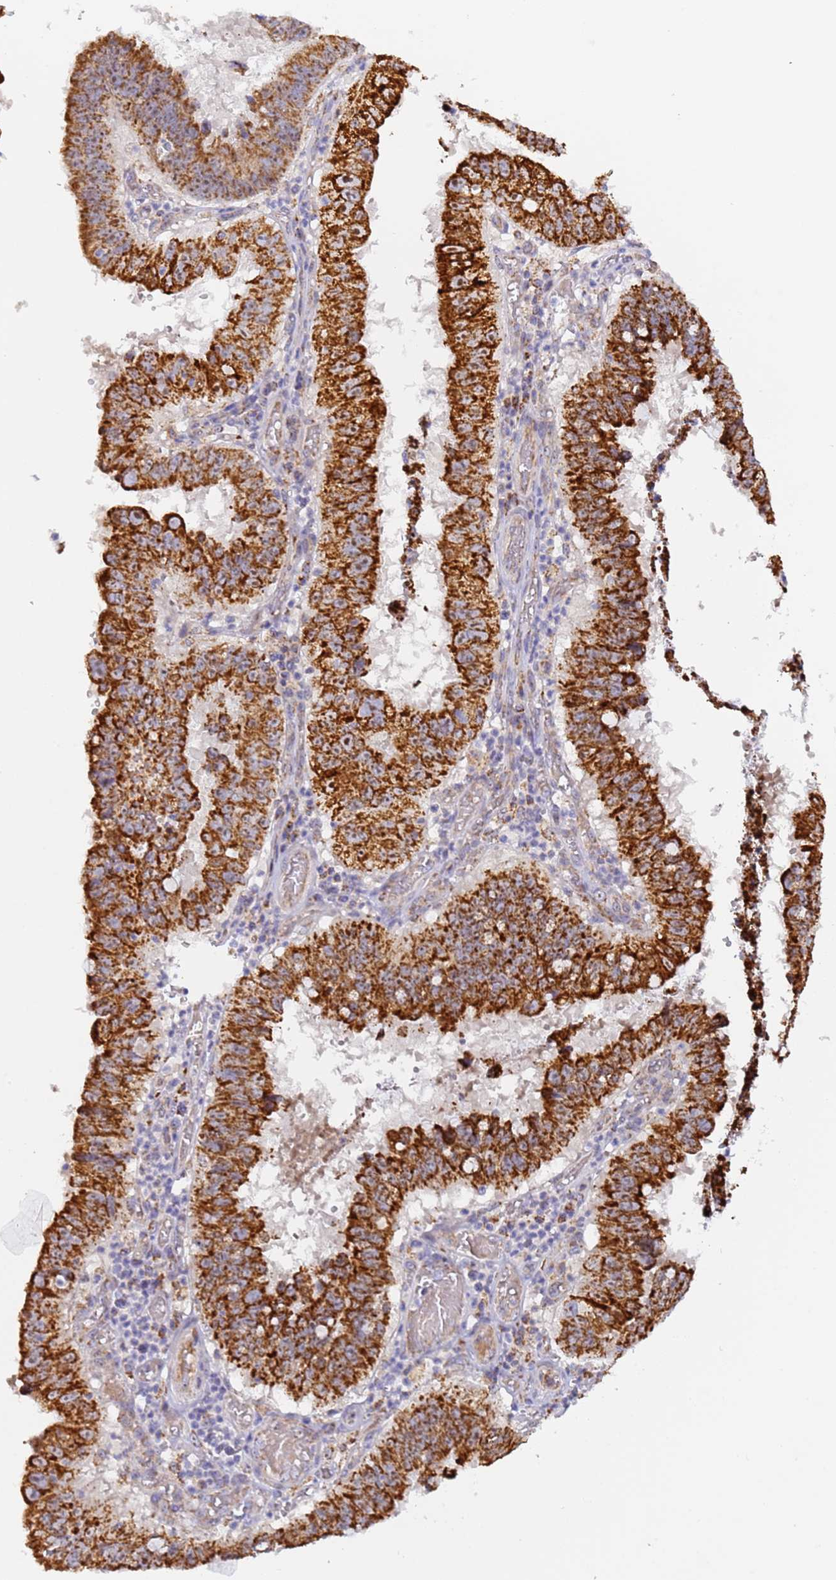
{"staining": {"intensity": "strong", "quantity": ">75%", "location": "cytoplasmic/membranous"}, "tissue": "stomach cancer", "cell_type": "Tumor cells", "image_type": "cancer", "snomed": [{"axis": "morphology", "description": "Adenocarcinoma, NOS"}, {"axis": "topography", "description": "Stomach"}], "caption": "Strong cytoplasmic/membranous protein expression is present in about >75% of tumor cells in stomach adenocarcinoma. The staining was performed using DAB to visualize the protein expression in brown, while the nuclei were stained in blue with hematoxylin (Magnification: 20x).", "gene": "FRG2C", "patient": {"sex": "male", "age": 59}}